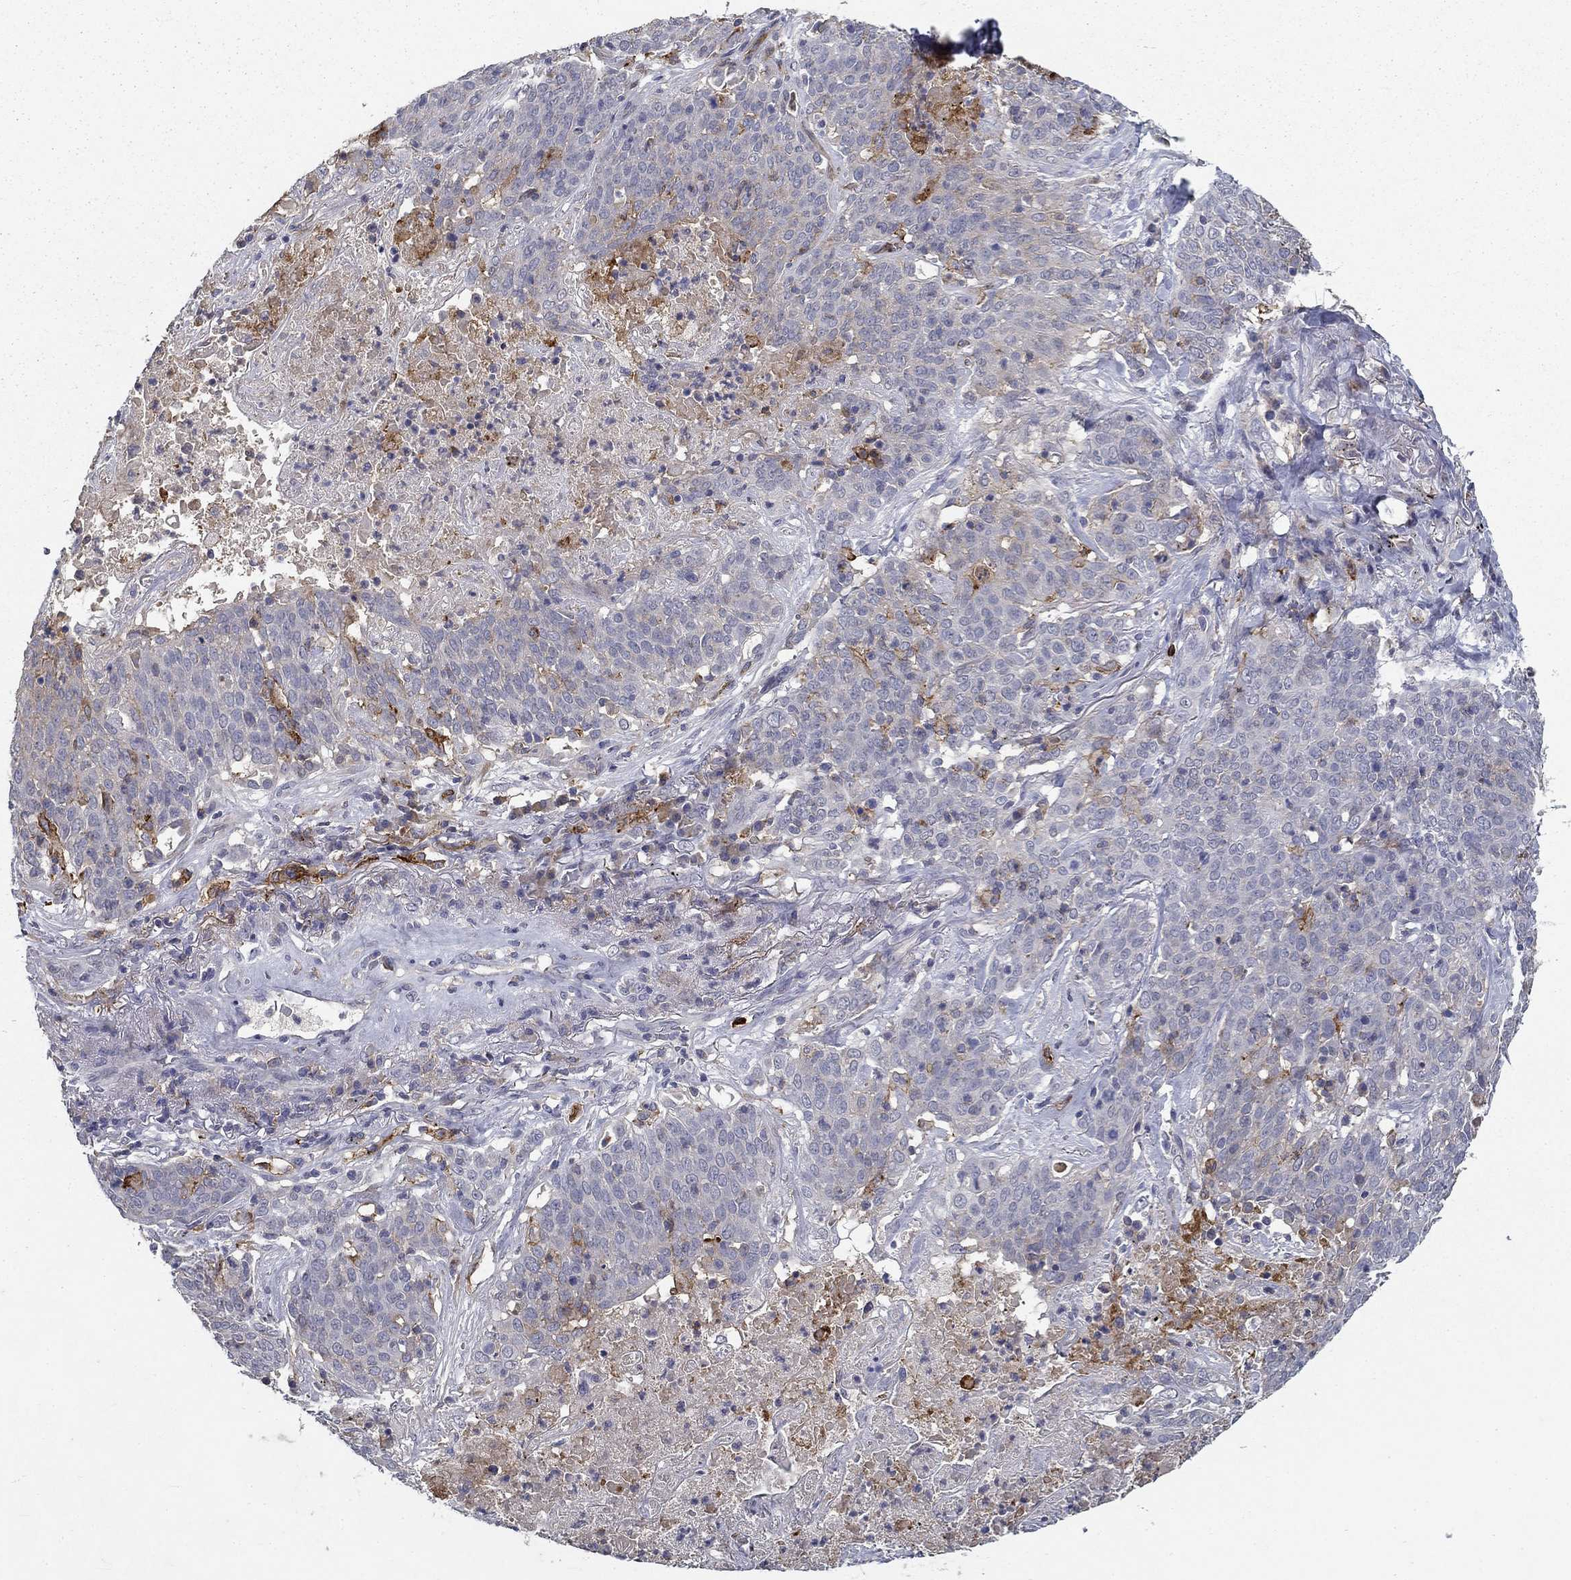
{"staining": {"intensity": "negative", "quantity": "none", "location": "none"}, "tissue": "lung cancer", "cell_type": "Tumor cells", "image_type": "cancer", "snomed": [{"axis": "morphology", "description": "Squamous cell carcinoma, NOS"}, {"axis": "topography", "description": "Lung"}], "caption": "Lung cancer (squamous cell carcinoma) was stained to show a protein in brown. There is no significant staining in tumor cells.", "gene": "CD274", "patient": {"sex": "male", "age": 82}}